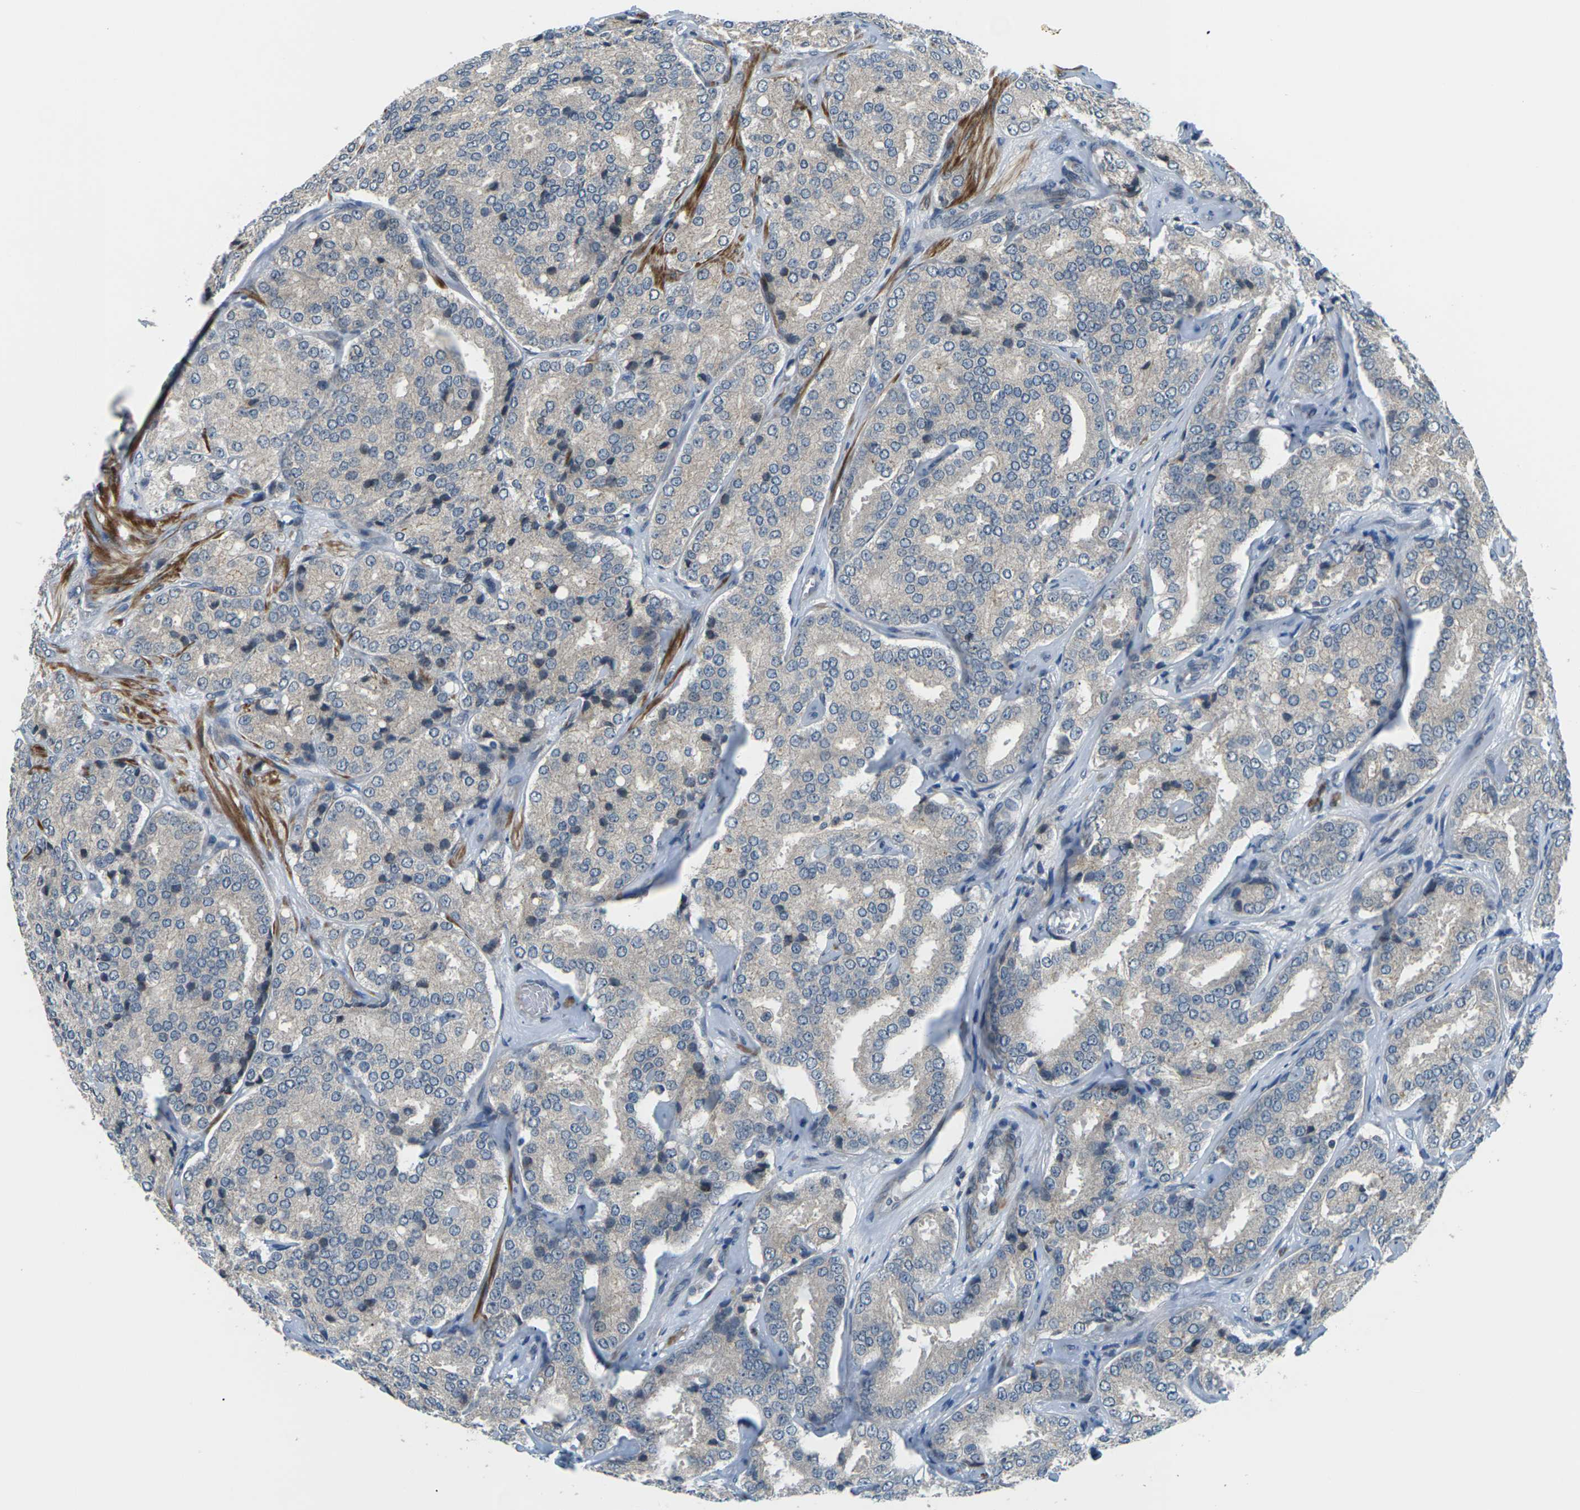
{"staining": {"intensity": "negative", "quantity": "none", "location": "none"}, "tissue": "prostate cancer", "cell_type": "Tumor cells", "image_type": "cancer", "snomed": [{"axis": "morphology", "description": "Adenocarcinoma, High grade"}, {"axis": "topography", "description": "Prostate"}], "caption": "A high-resolution photomicrograph shows immunohistochemistry staining of prostate high-grade adenocarcinoma, which exhibits no significant staining in tumor cells.", "gene": "SLC13A3", "patient": {"sex": "male", "age": 65}}